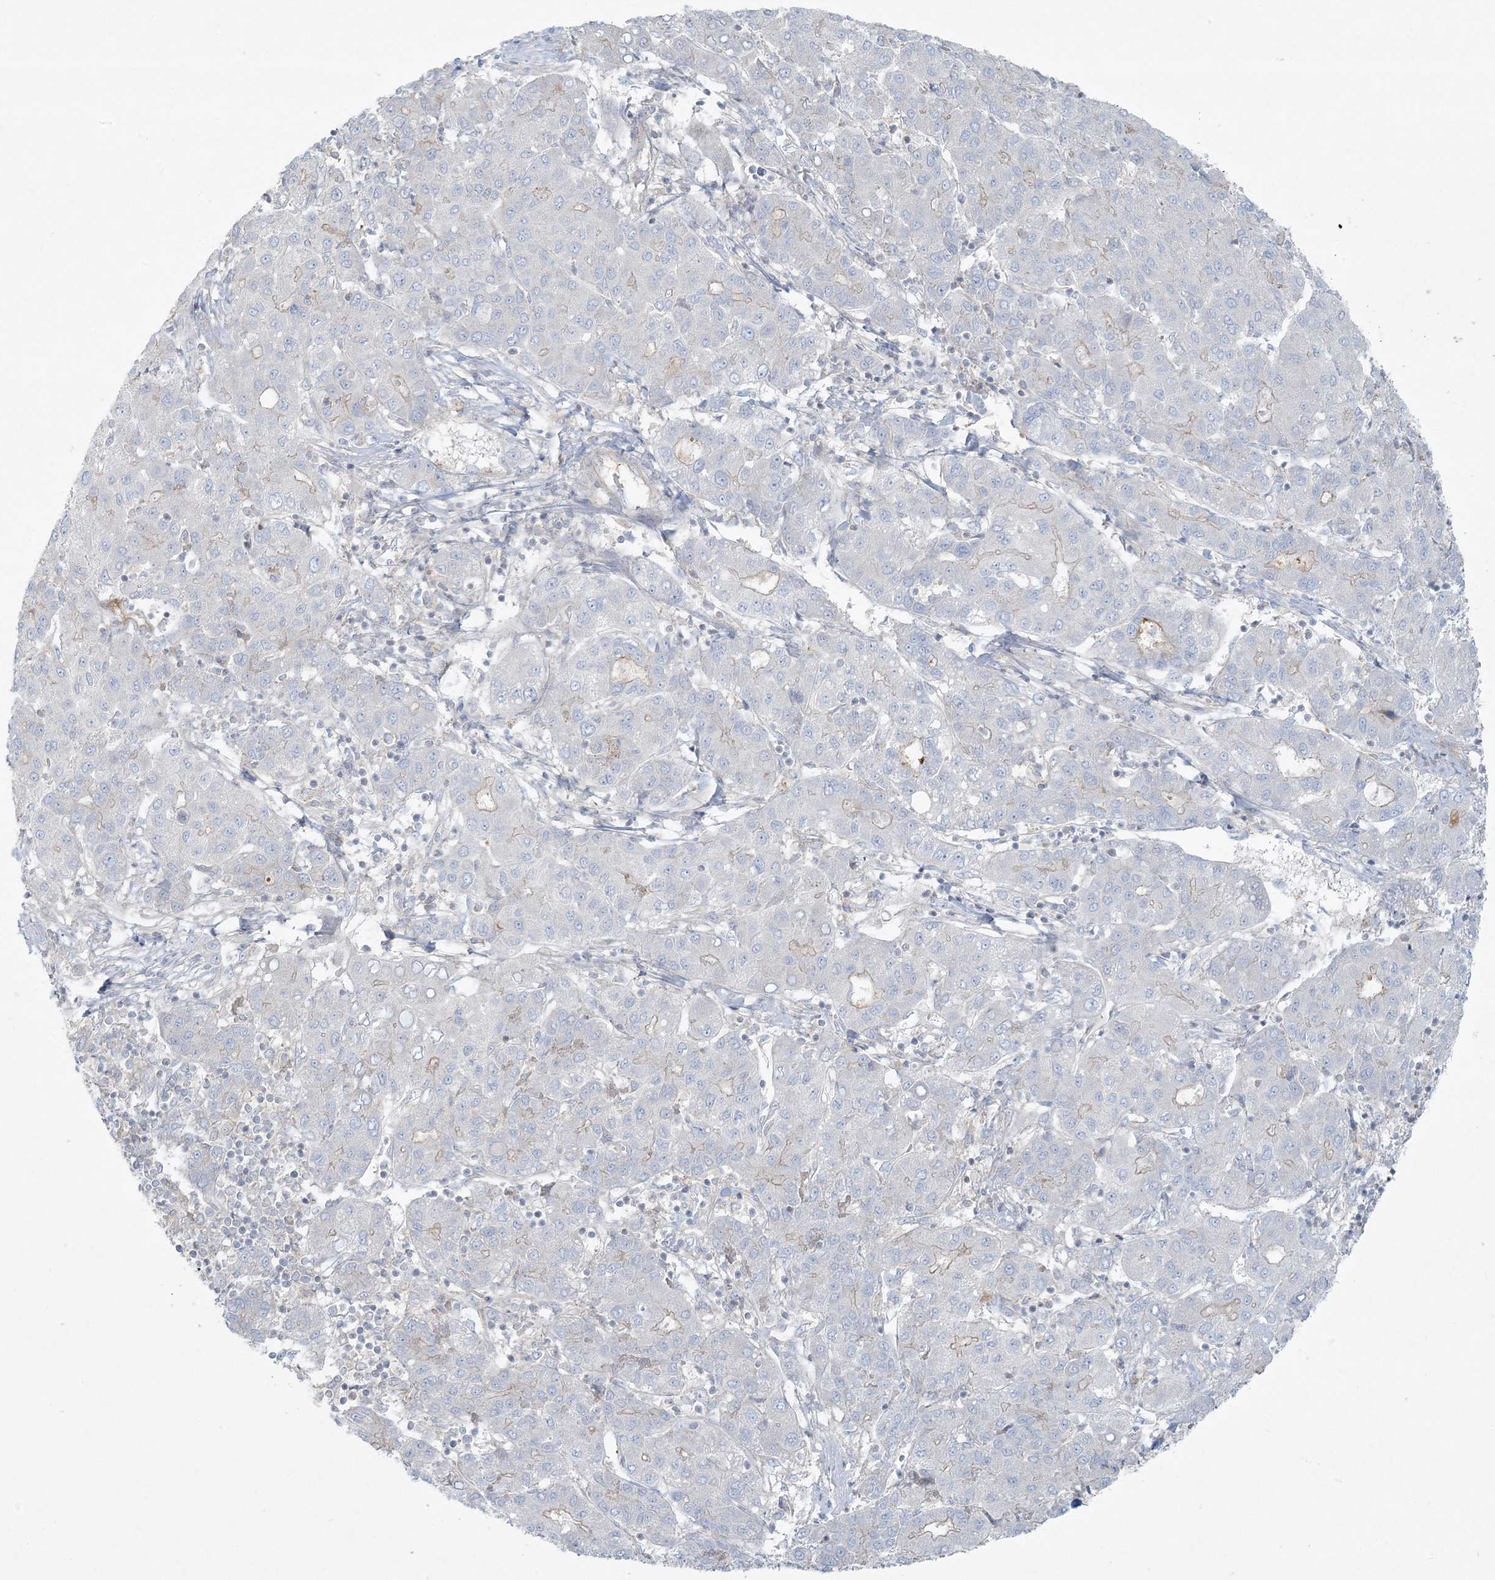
{"staining": {"intensity": "negative", "quantity": "none", "location": "none"}, "tissue": "liver cancer", "cell_type": "Tumor cells", "image_type": "cancer", "snomed": [{"axis": "morphology", "description": "Carcinoma, Hepatocellular, NOS"}, {"axis": "topography", "description": "Liver"}], "caption": "Immunohistochemical staining of liver cancer shows no significant staining in tumor cells.", "gene": "PIK3R4", "patient": {"sex": "male", "age": 65}}